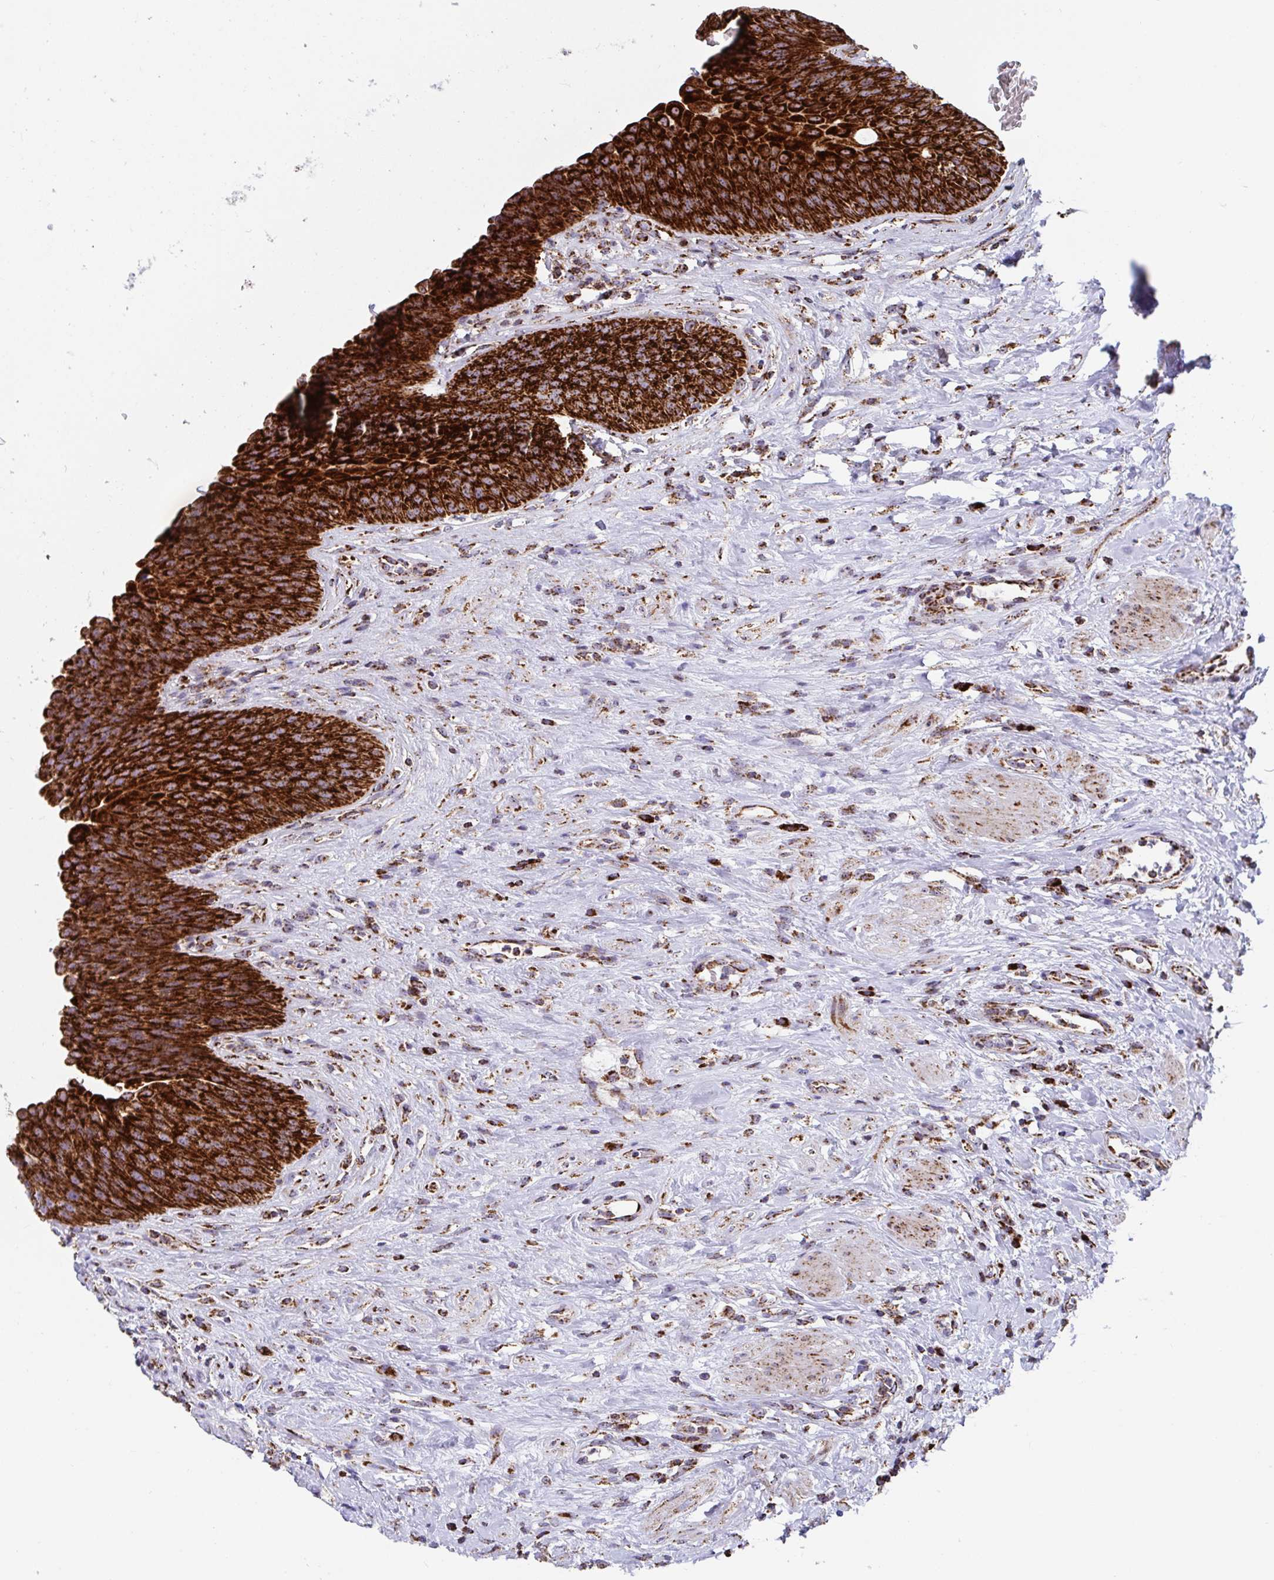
{"staining": {"intensity": "strong", "quantity": ">75%", "location": "cytoplasmic/membranous"}, "tissue": "urinary bladder", "cell_type": "Urothelial cells", "image_type": "normal", "snomed": [{"axis": "morphology", "description": "Normal tissue, NOS"}, {"axis": "topography", "description": "Urinary bladder"}], "caption": "Urinary bladder stained with IHC reveals strong cytoplasmic/membranous positivity in about >75% of urothelial cells. (IHC, brightfield microscopy, high magnification).", "gene": "ATP5MJ", "patient": {"sex": "female", "age": 56}}